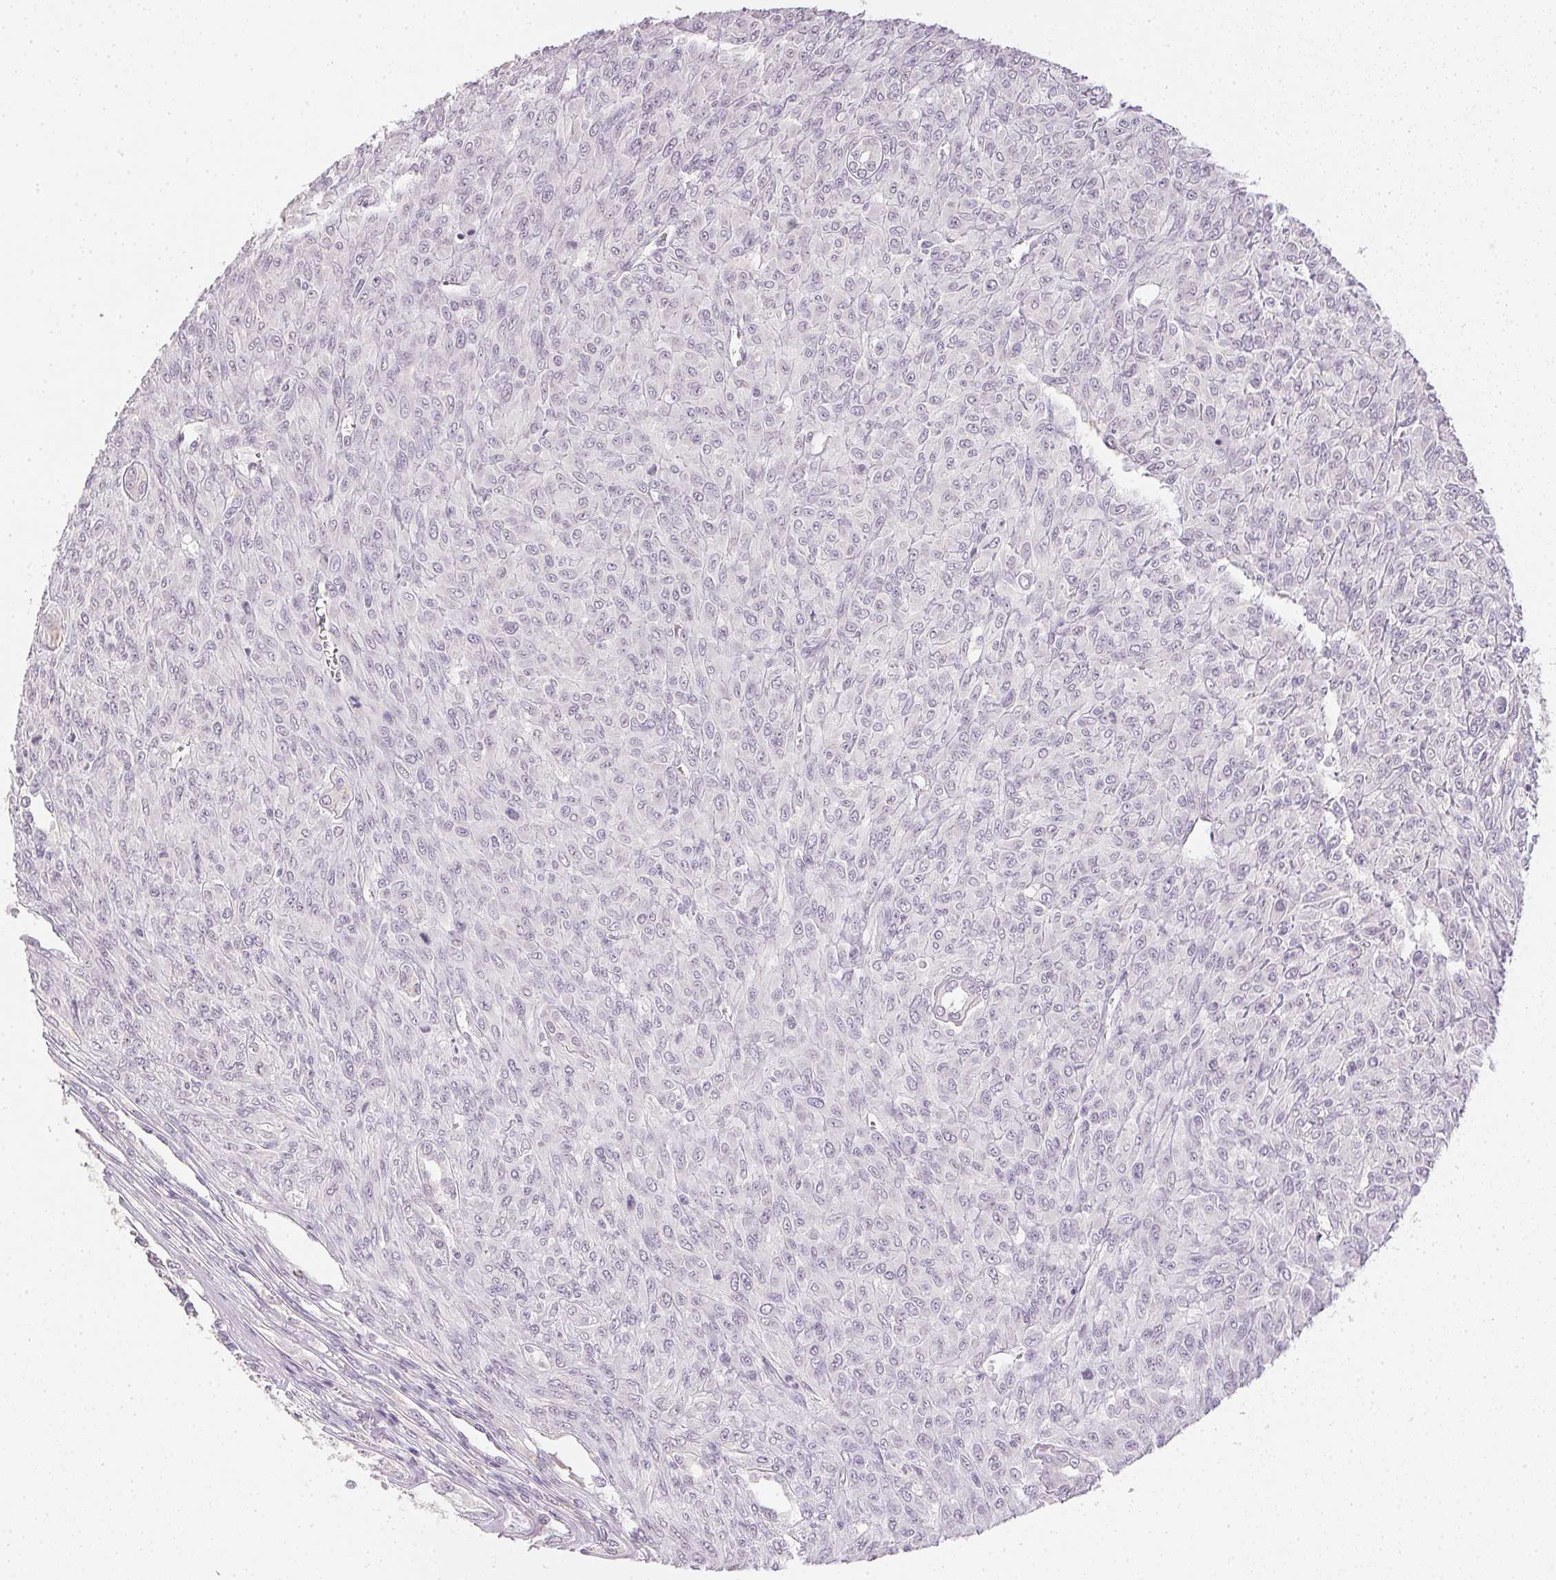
{"staining": {"intensity": "negative", "quantity": "none", "location": "none"}, "tissue": "renal cancer", "cell_type": "Tumor cells", "image_type": "cancer", "snomed": [{"axis": "morphology", "description": "Adenocarcinoma, NOS"}, {"axis": "topography", "description": "Kidney"}], "caption": "Tumor cells are negative for protein expression in human renal adenocarcinoma.", "gene": "PPY", "patient": {"sex": "male", "age": 58}}